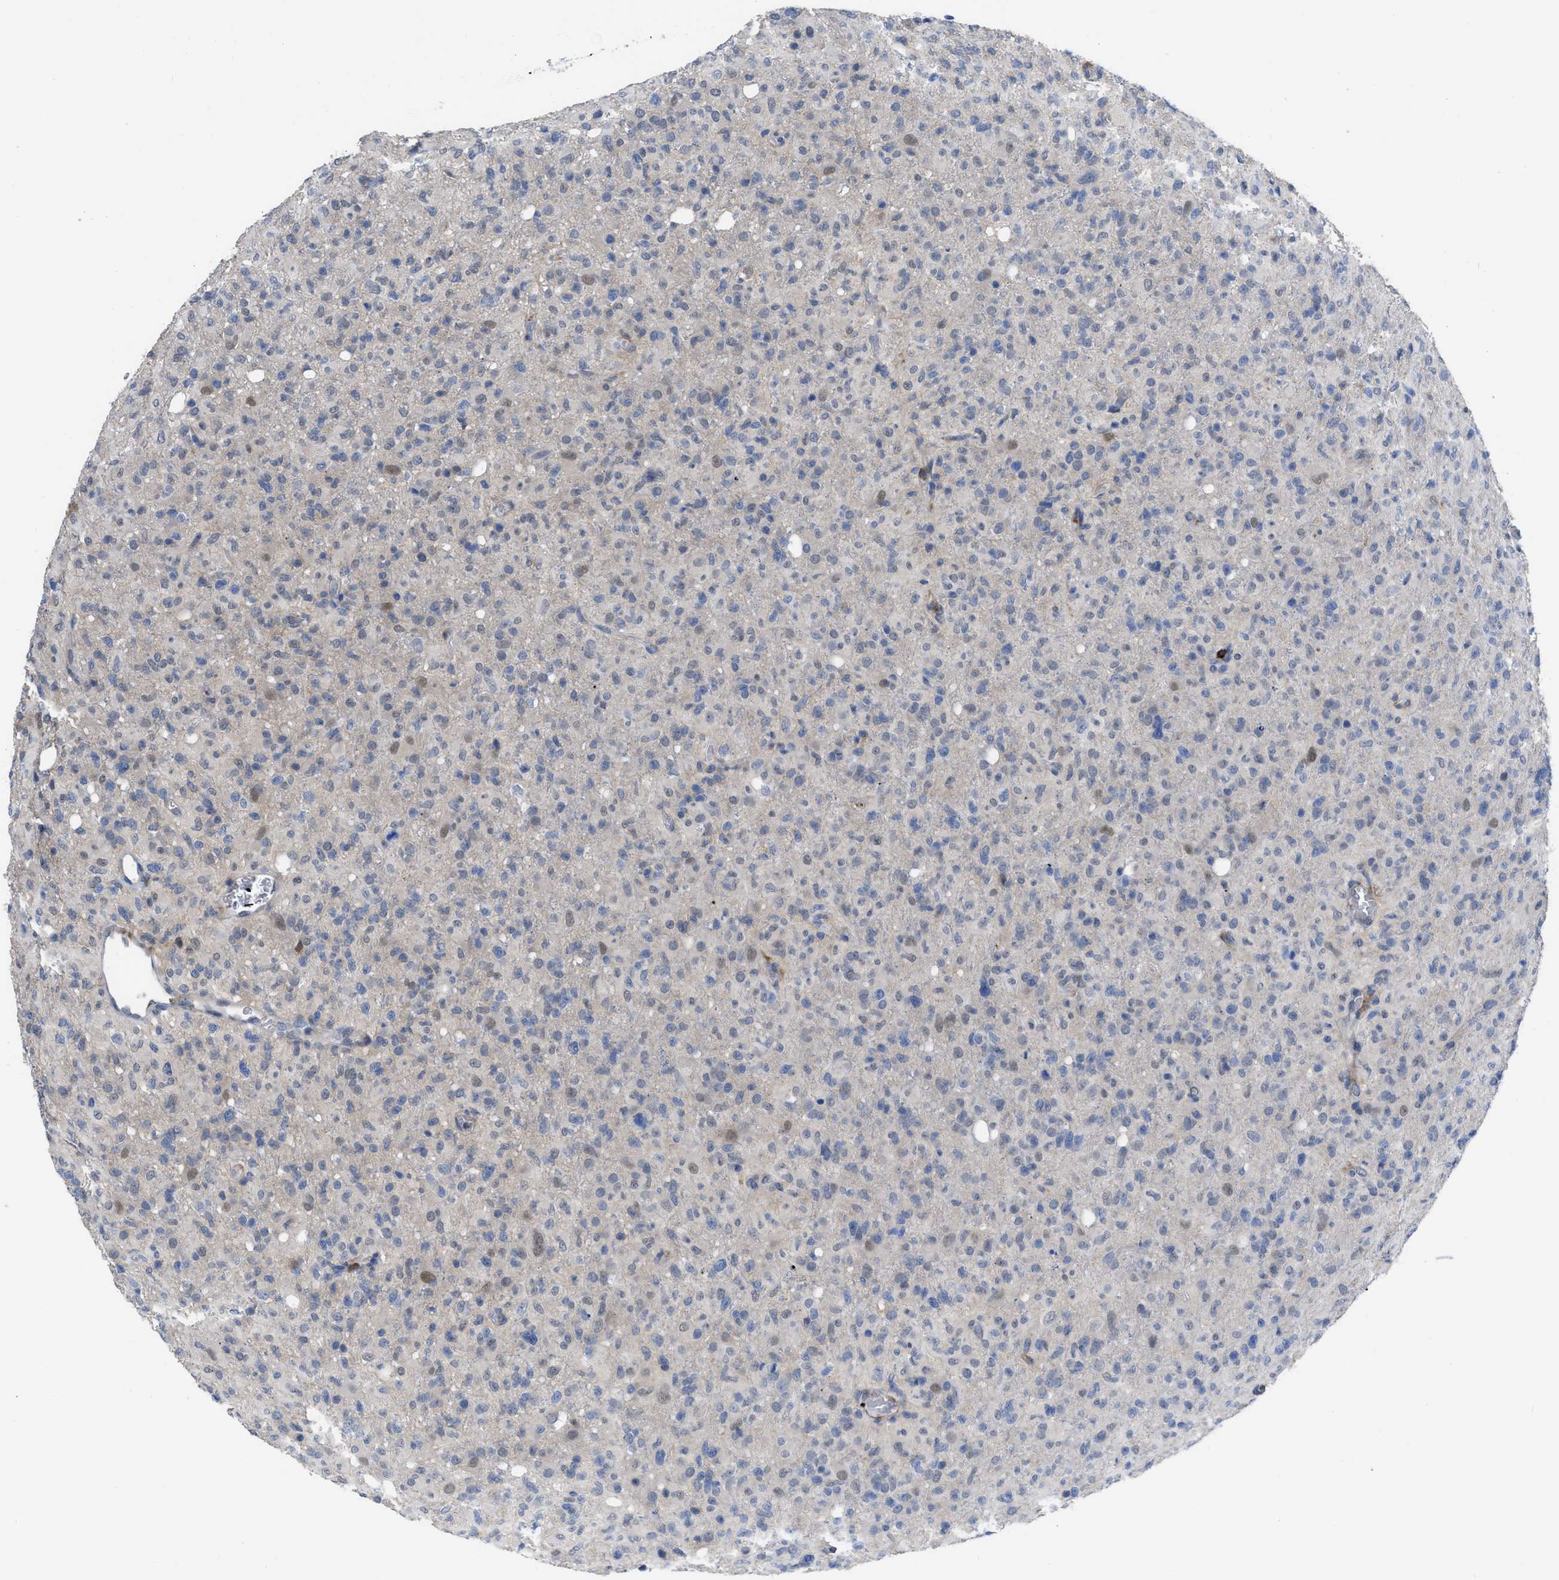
{"staining": {"intensity": "moderate", "quantity": "<25%", "location": "nuclear"}, "tissue": "glioma", "cell_type": "Tumor cells", "image_type": "cancer", "snomed": [{"axis": "morphology", "description": "Glioma, malignant, High grade"}, {"axis": "topography", "description": "Brain"}], "caption": "Brown immunohistochemical staining in human glioma reveals moderate nuclear staining in about <25% of tumor cells. (DAB (3,3'-diaminobenzidine) IHC, brown staining for protein, blue staining for nuclei).", "gene": "PRMT2", "patient": {"sex": "female", "age": 57}}